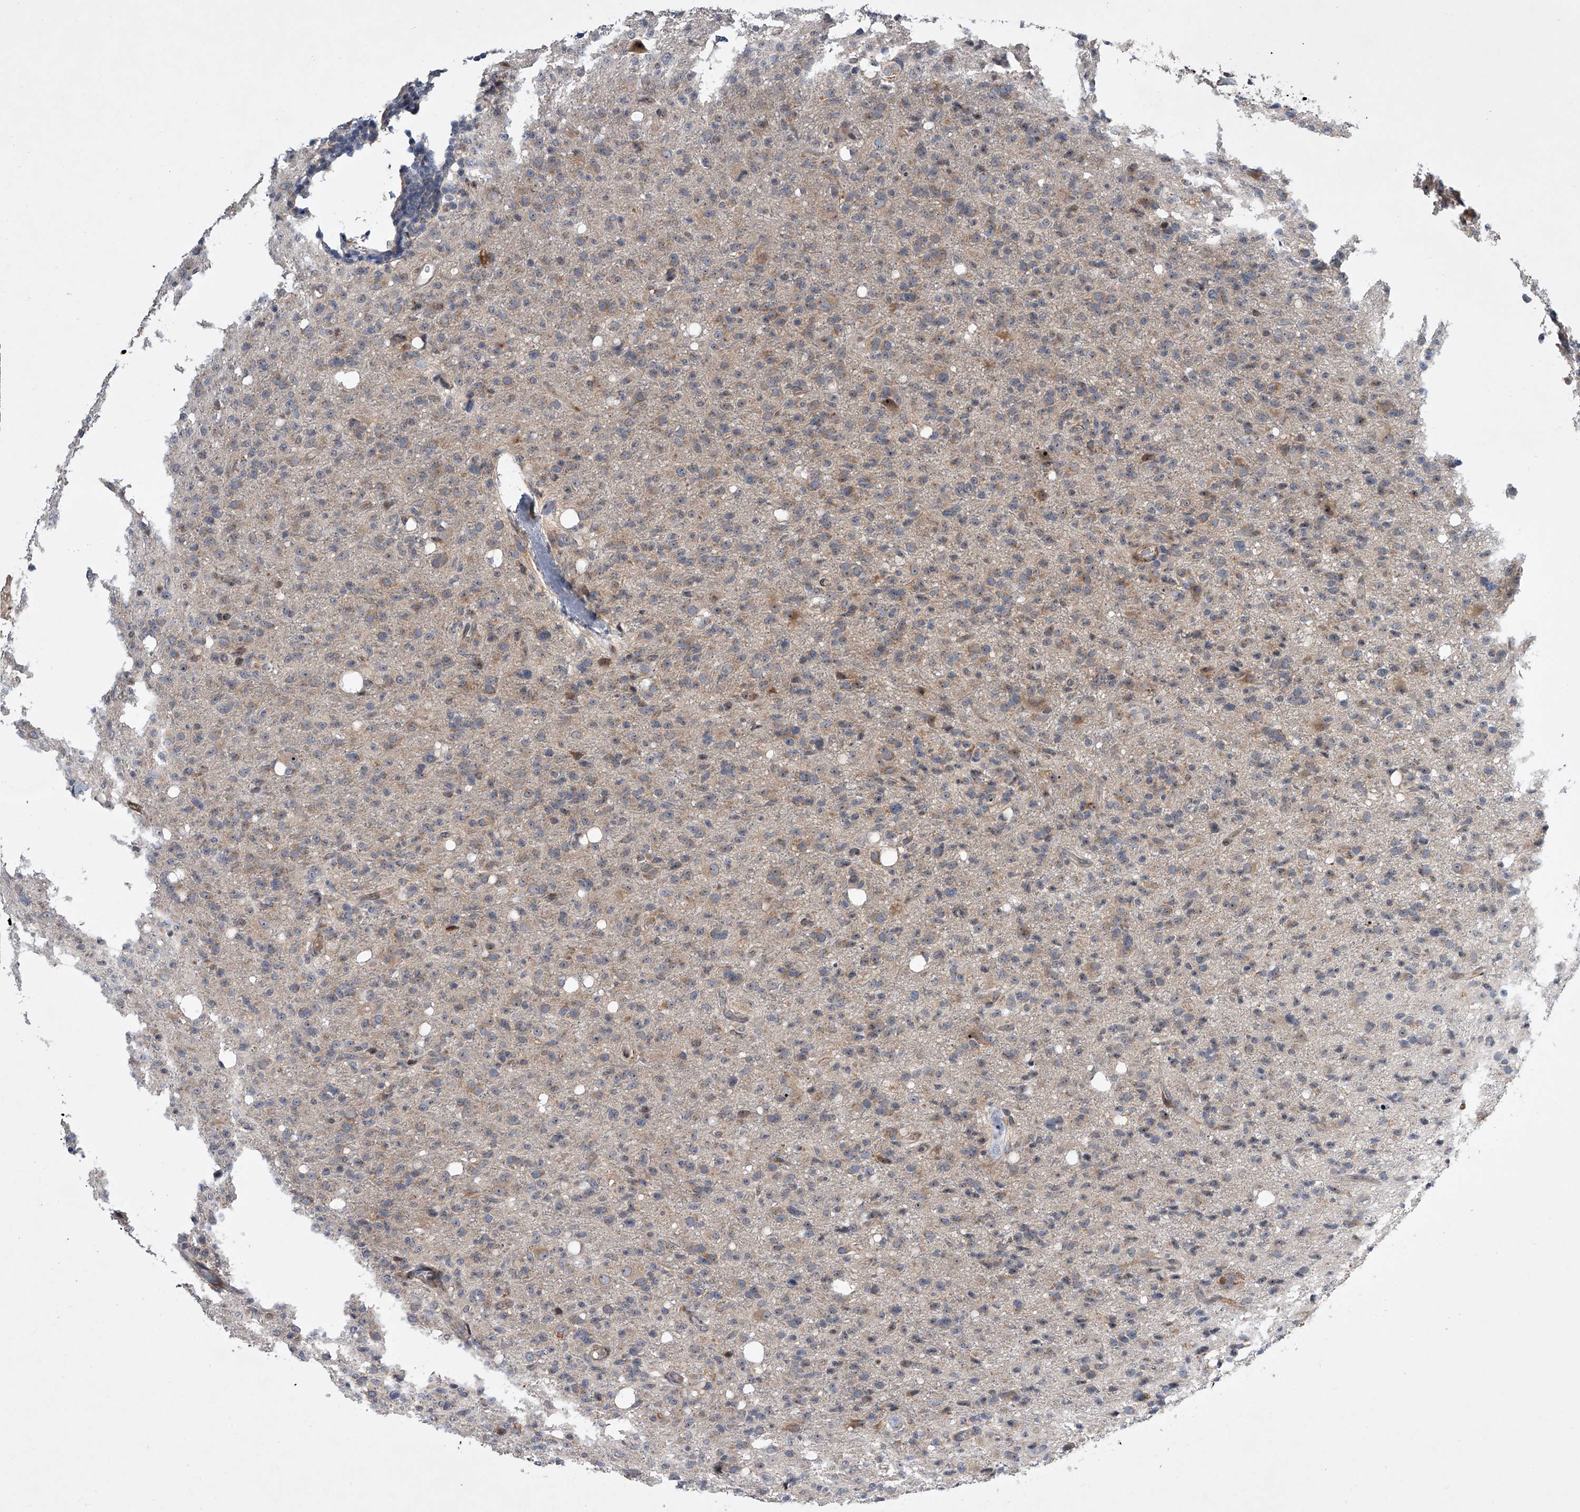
{"staining": {"intensity": "weak", "quantity": "25%-75%", "location": "cytoplasmic/membranous"}, "tissue": "glioma", "cell_type": "Tumor cells", "image_type": "cancer", "snomed": [{"axis": "morphology", "description": "Glioma, malignant, High grade"}, {"axis": "topography", "description": "Brain"}], "caption": "IHC staining of glioma, which shows low levels of weak cytoplasmic/membranous expression in about 25%-75% of tumor cells indicating weak cytoplasmic/membranous protein positivity. The staining was performed using DAB (3,3'-diaminobenzidine) (brown) for protein detection and nuclei were counterstained in hematoxylin (blue).", "gene": "DLGAP2", "patient": {"sex": "female", "age": 57}}